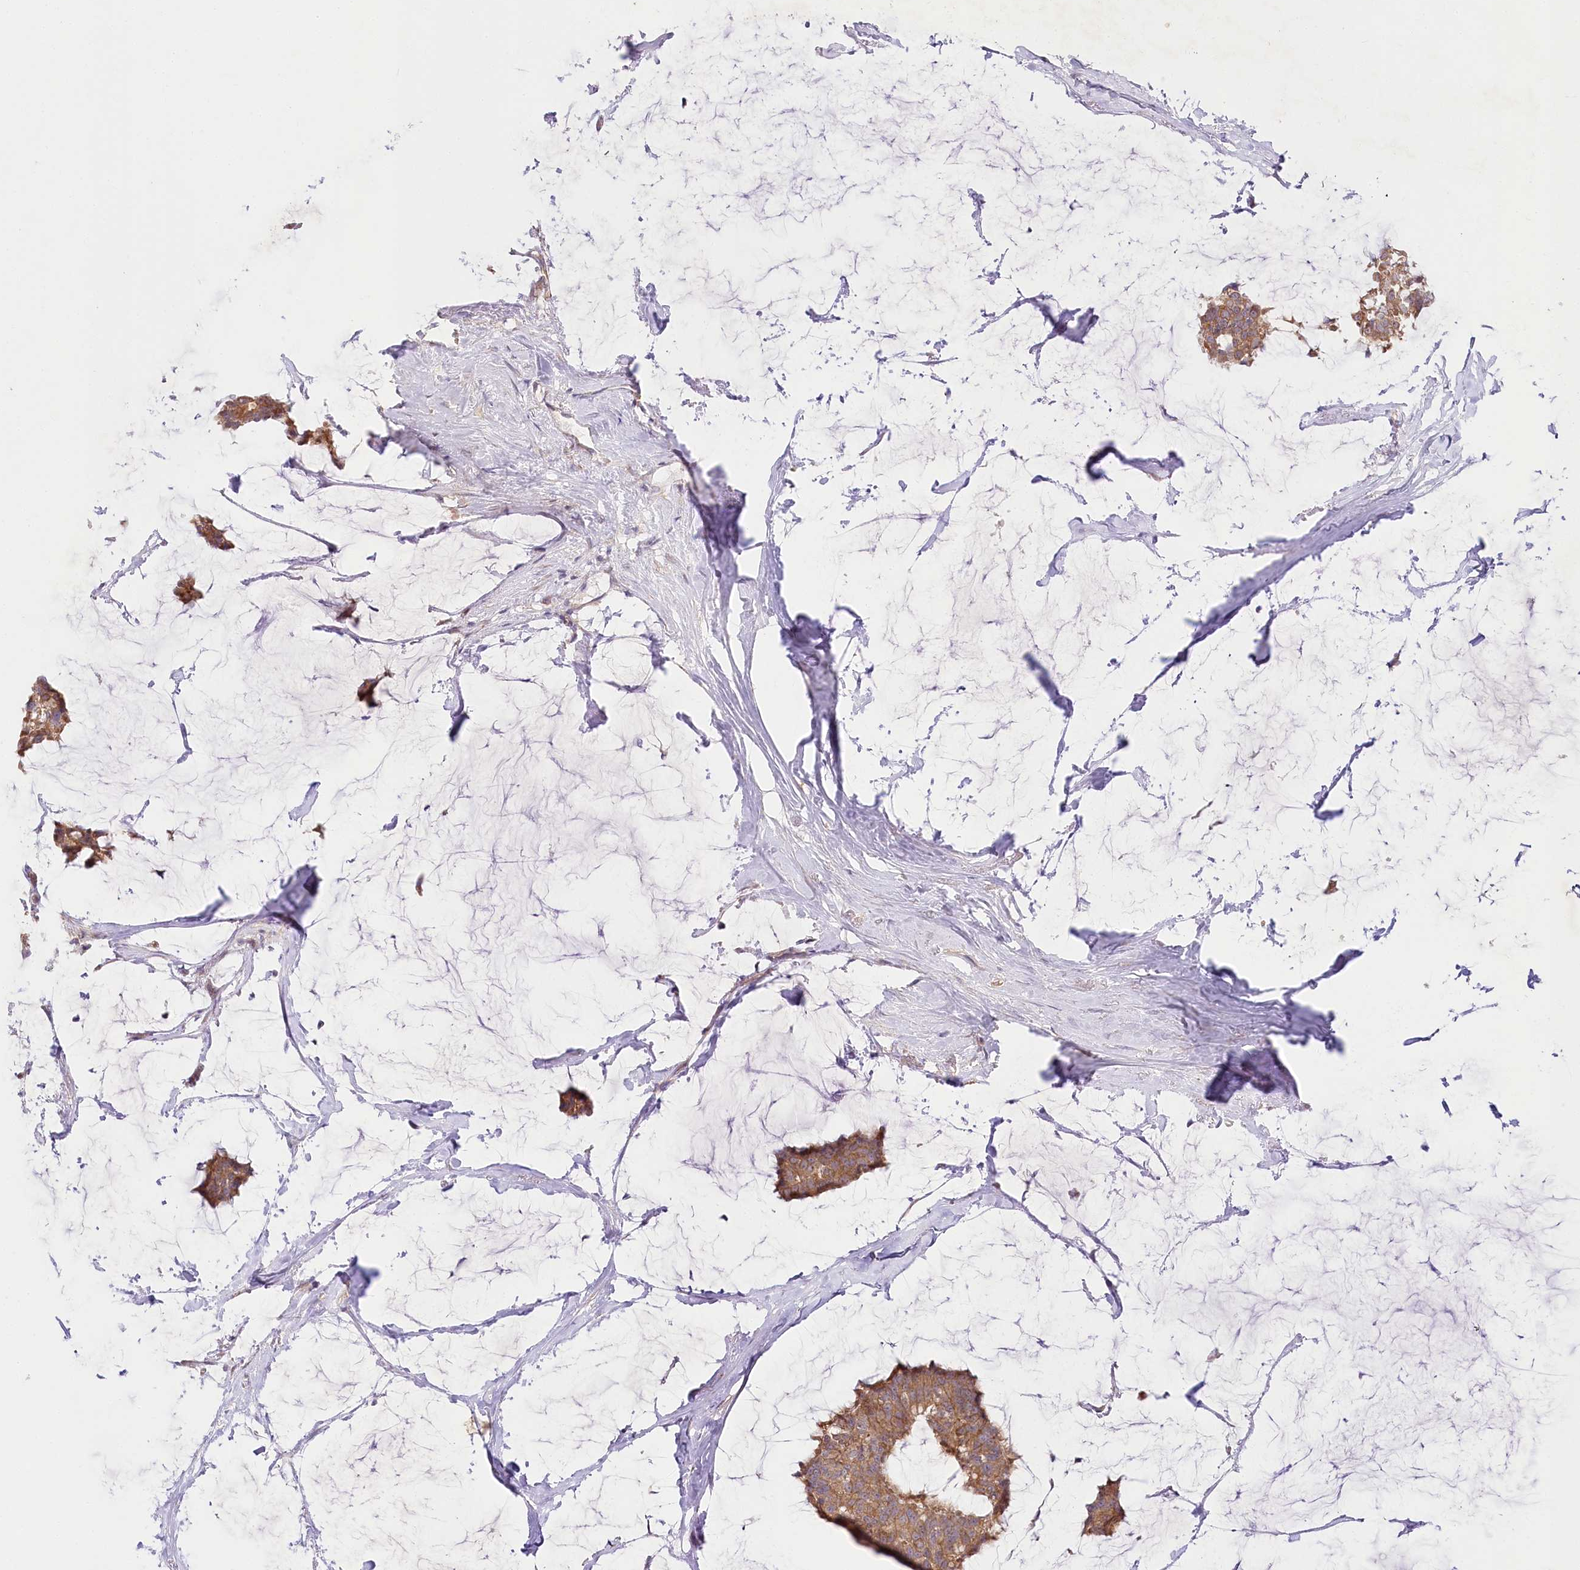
{"staining": {"intensity": "moderate", "quantity": ">75%", "location": "cytoplasmic/membranous"}, "tissue": "breast cancer", "cell_type": "Tumor cells", "image_type": "cancer", "snomed": [{"axis": "morphology", "description": "Duct carcinoma"}, {"axis": "topography", "description": "Breast"}], "caption": "Immunohistochemistry (IHC) image of neoplastic tissue: human infiltrating ductal carcinoma (breast) stained using IHC reveals medium levels of moderate protein expression localized specifically in the cytoplasmic/membranous of tumor cells, appearing as a cytoplasmic/membranous brown color.", "gene": "PYROXD1", "patient": {"sex": "female", "age": 93}}